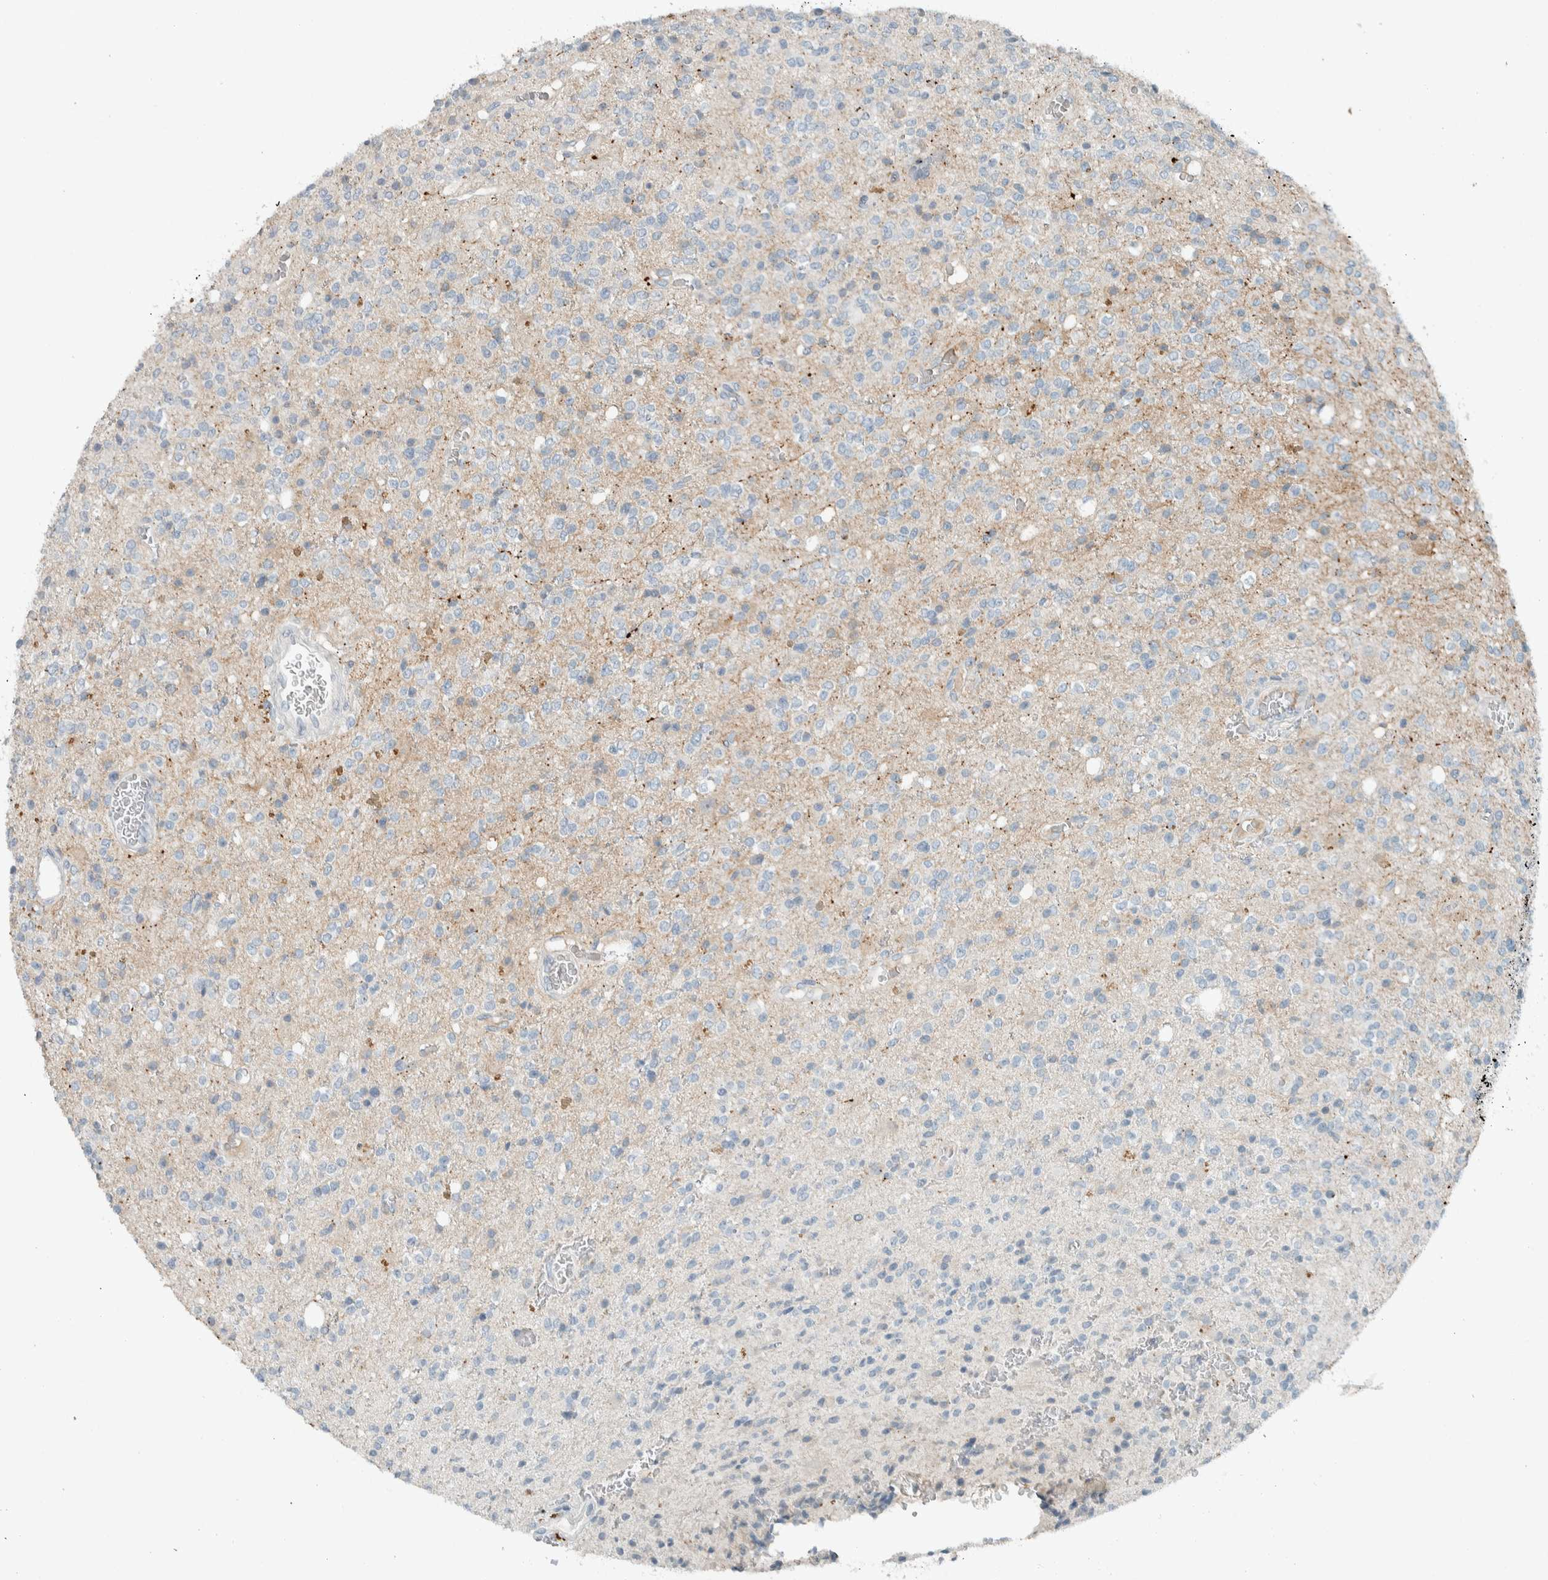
{"staining": {"intensity": "negative", "quantity": "none", "location": "none"}, "tissue": "glioma", "cell_type": "Tumor cells", "image_type": "cancer", "snomed": [{"axis": "morphology", "description": "Glioma, malignant, High grade"}, {"axis": "topography", "description": "Brain"}], "caption": "The photomicrograph exhibits no significant positivity in tumor cells of glioma.", "gene": "CERCAM", "patient": {"sex": "male", "age": 34}}